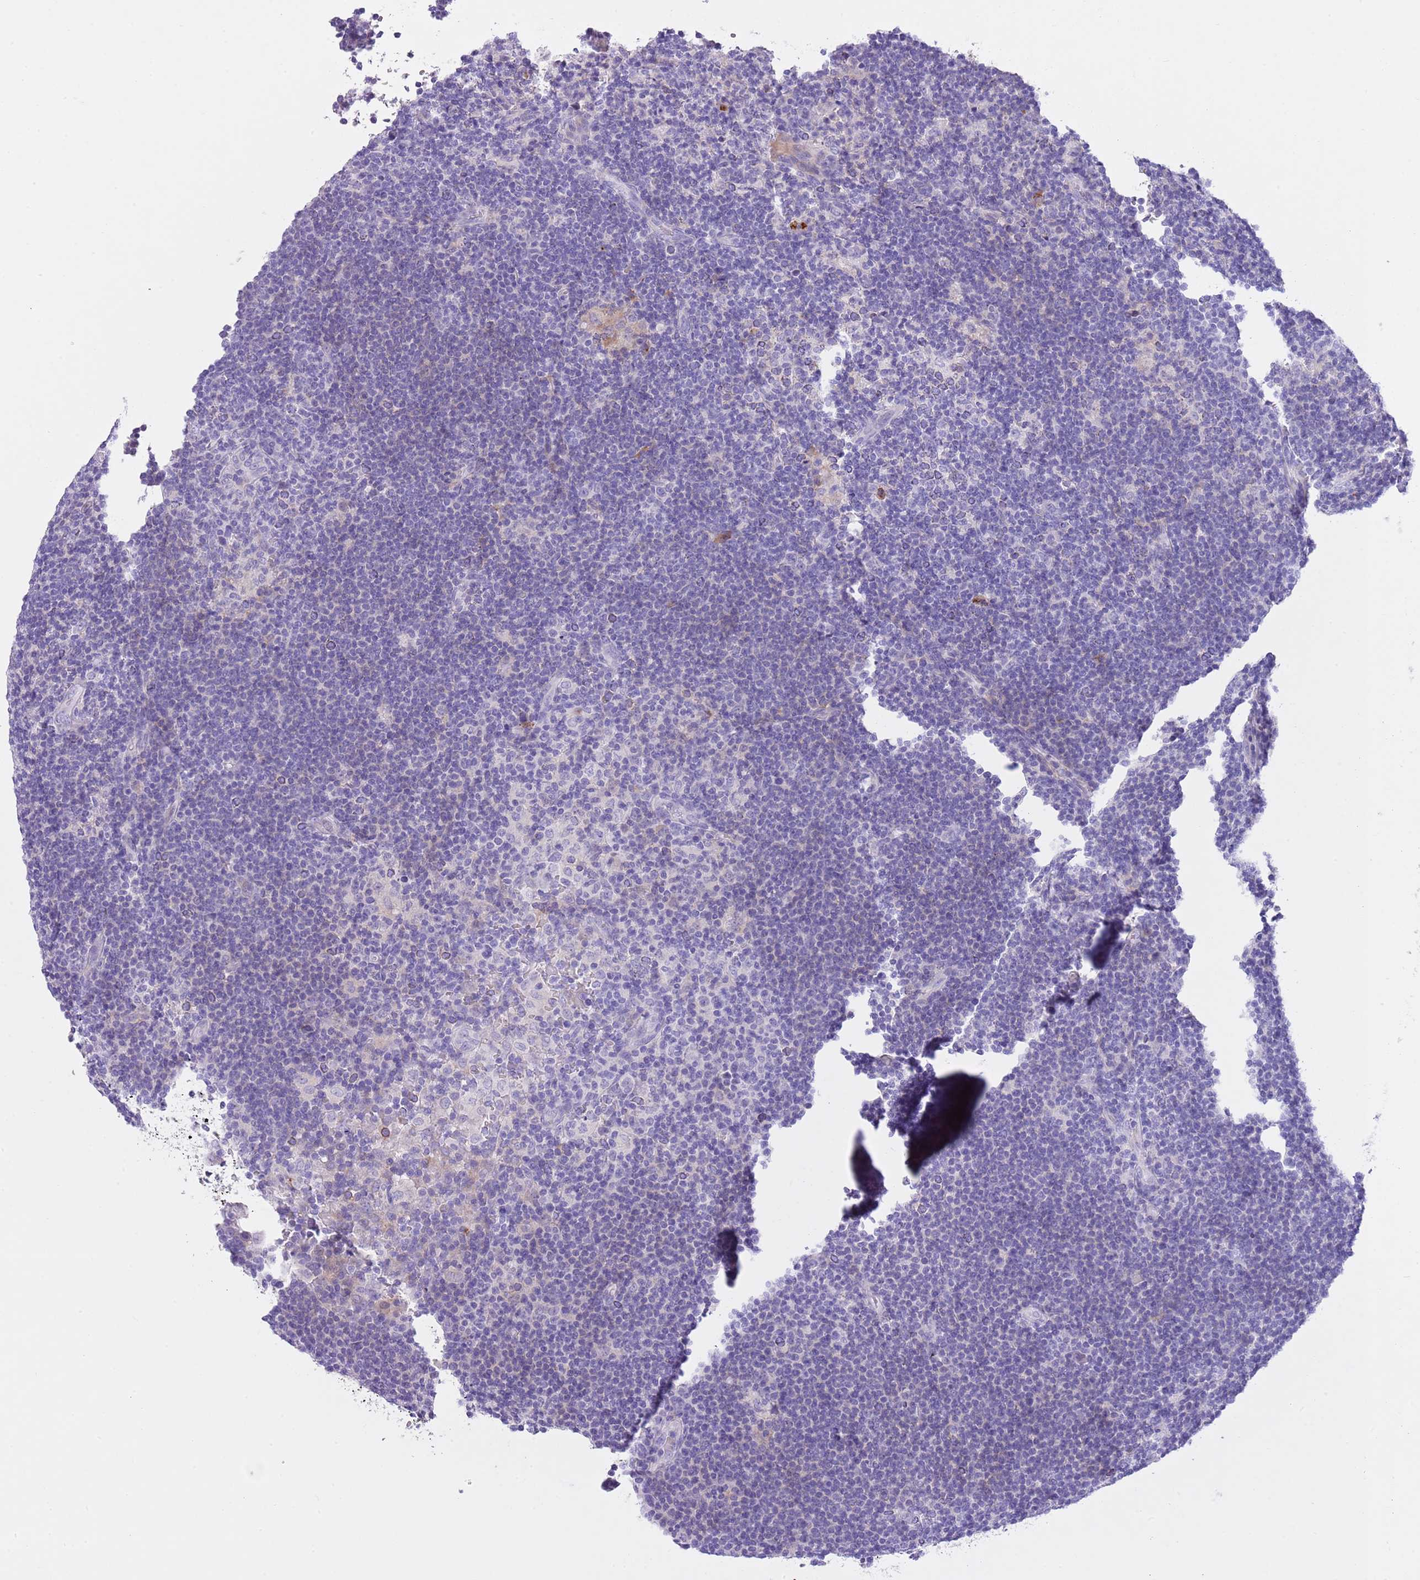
{"staining": {"intensity": "negative", "quantity": "none", "location": "none"}, "tissue": "lymphoma", "cell_type": "Tumor cells", "image_type": "cancer", "snomed": [{"axis": "morphology", "description": "Hodgkin's disease, NOS"}, {"axis": "topography", "description": "Lymph node"}], "caption": "A photomicrograph of lymphoma stained for a protein demonstrates no brown staining in tumor cells.", "gene": "CLEC2A", "patient": {"sex": "female", "age": 57}}